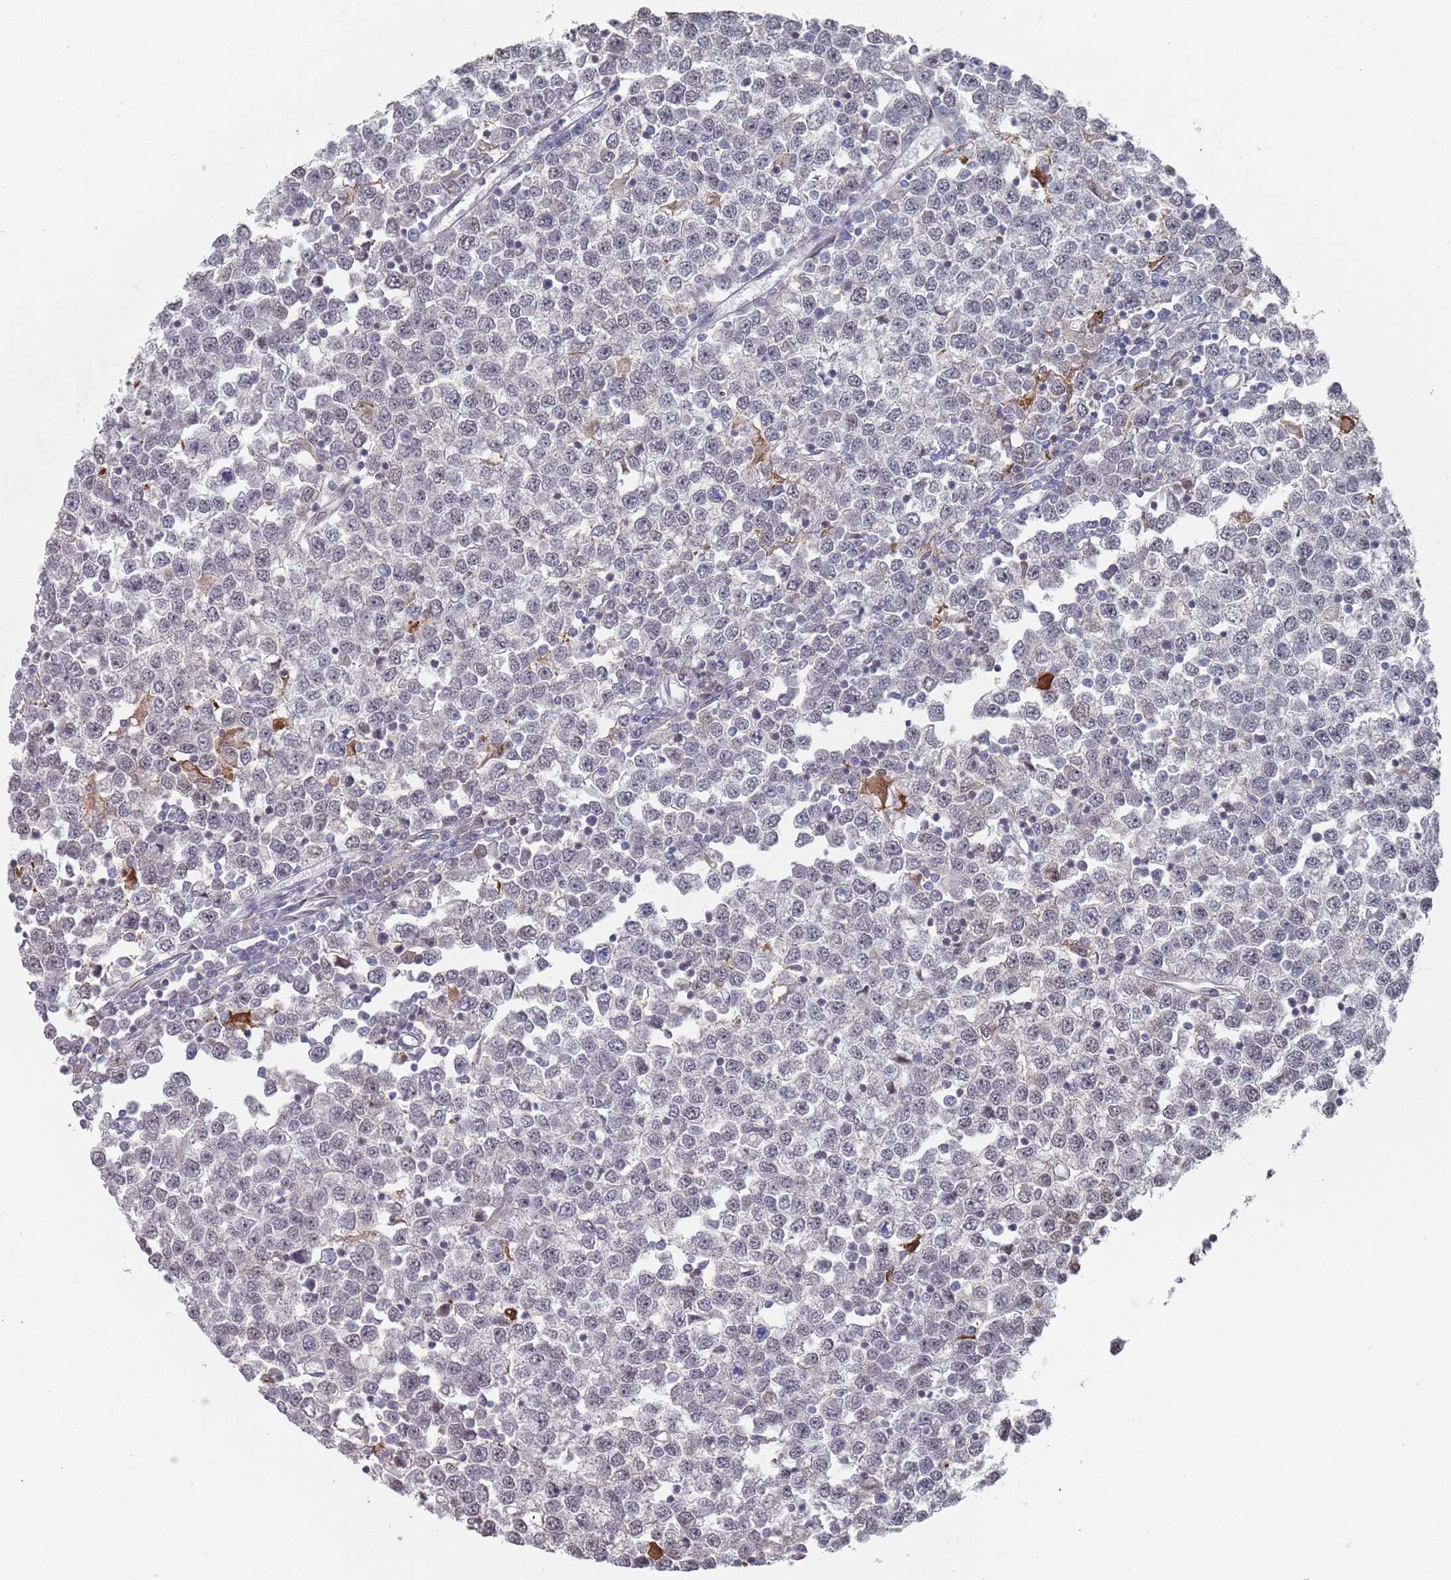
{"staining": {"intensity": "weak", "quantity": "<25%", "location": "nuclear"}, "tissue": "testis cancer", "cell_type": "Tumor cells", "image_type": "cancer", "snomed": [{"axis": "morphology", "description": "Seminoma, NOS"}, {"axis": "topography", "description": "Testis"}], "caption": "A histopathology image of human testis cancer is negative for staining in tumor cells.", "gene": "DGKD", "patient": {"sex": "male", "age": 65}}